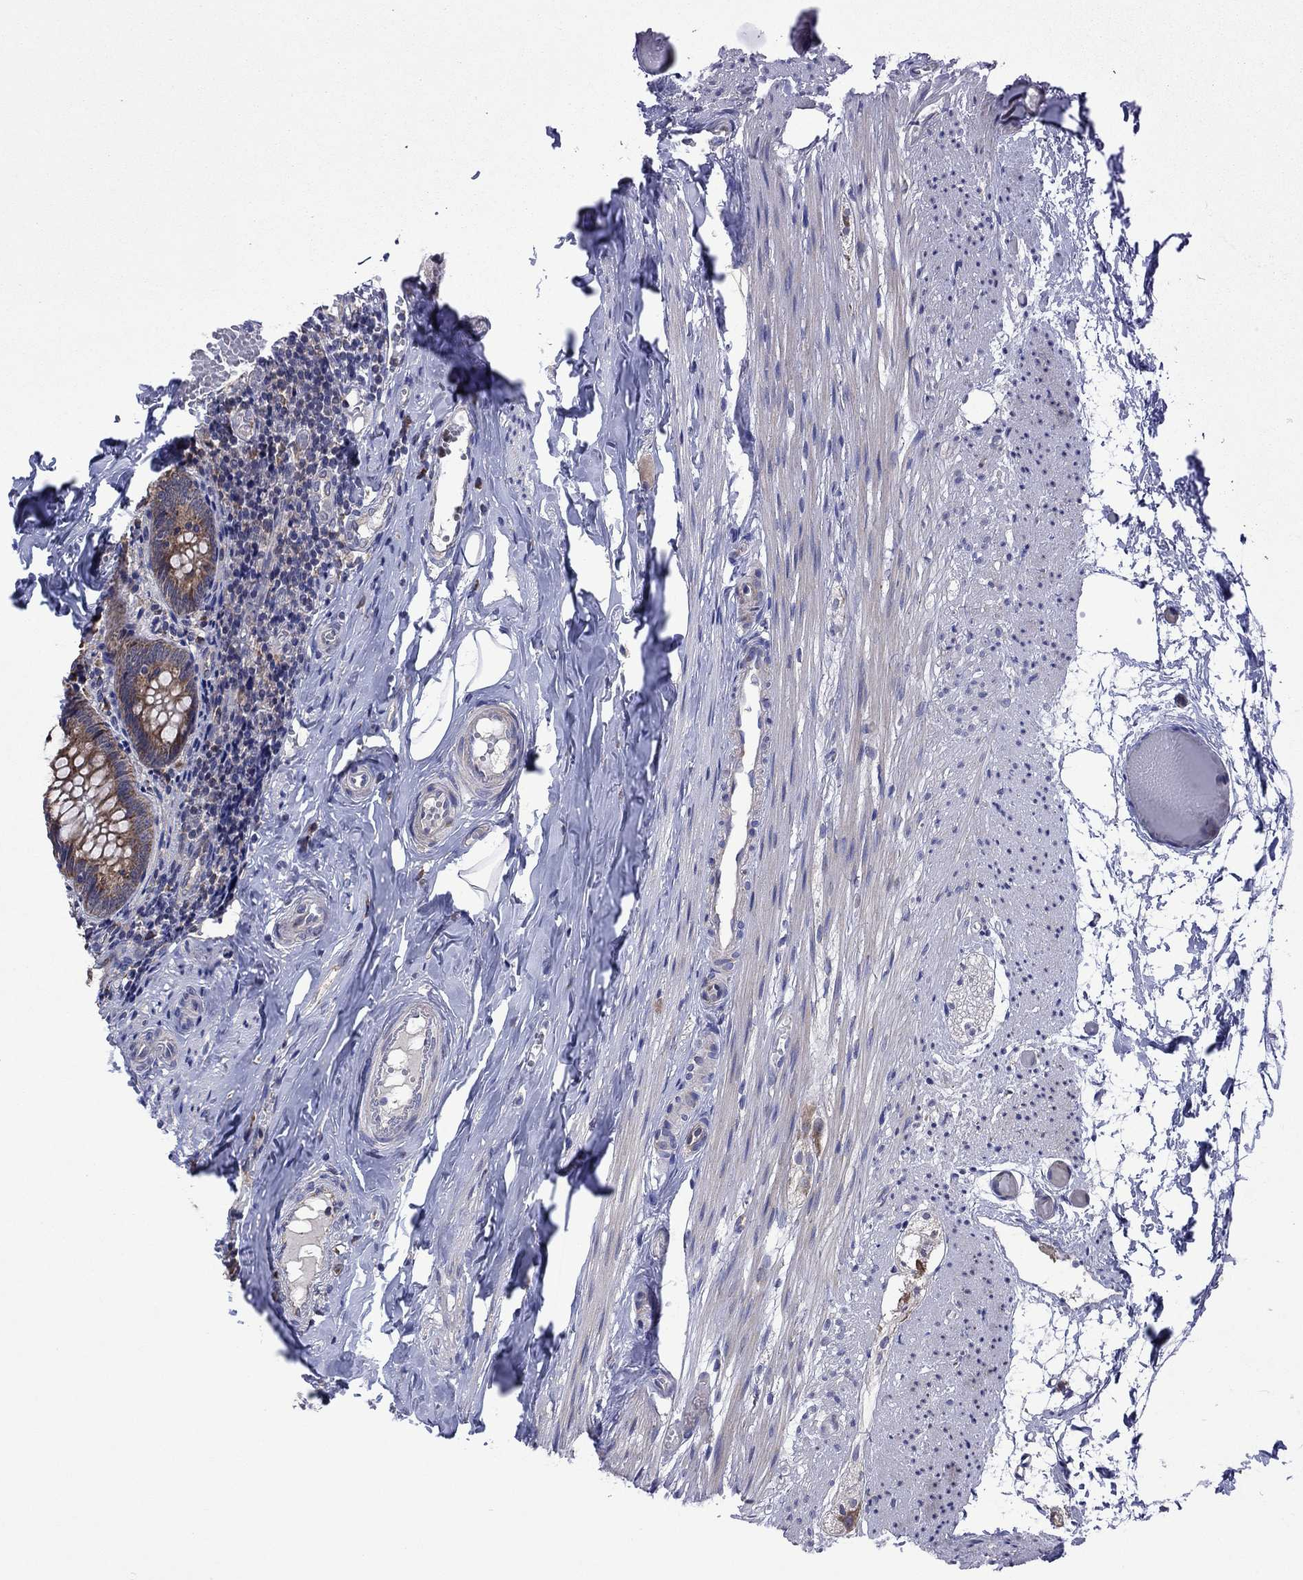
{"staining": {"intensity": "moderate", "quantity": "25%-75%", "location": "cytoplasmic/membranous"}, "tissue": "appendix", "cell_type": "Glandular cells", "image_type": "normal", "snomed": [{"axis": "morphology", "description": "Normal tissue, NOS"}, {"axis": "topography", "description": "Appendix"}], "caption": "Approximately 25%-75% of glandular cells in unremarkable human appendix display moderate cytoplasmic/membranous protein expression as visualized by brown immunohistochemical staining.", "gene": "FURIN", "patient": {"sex": "female", "age": 23}}